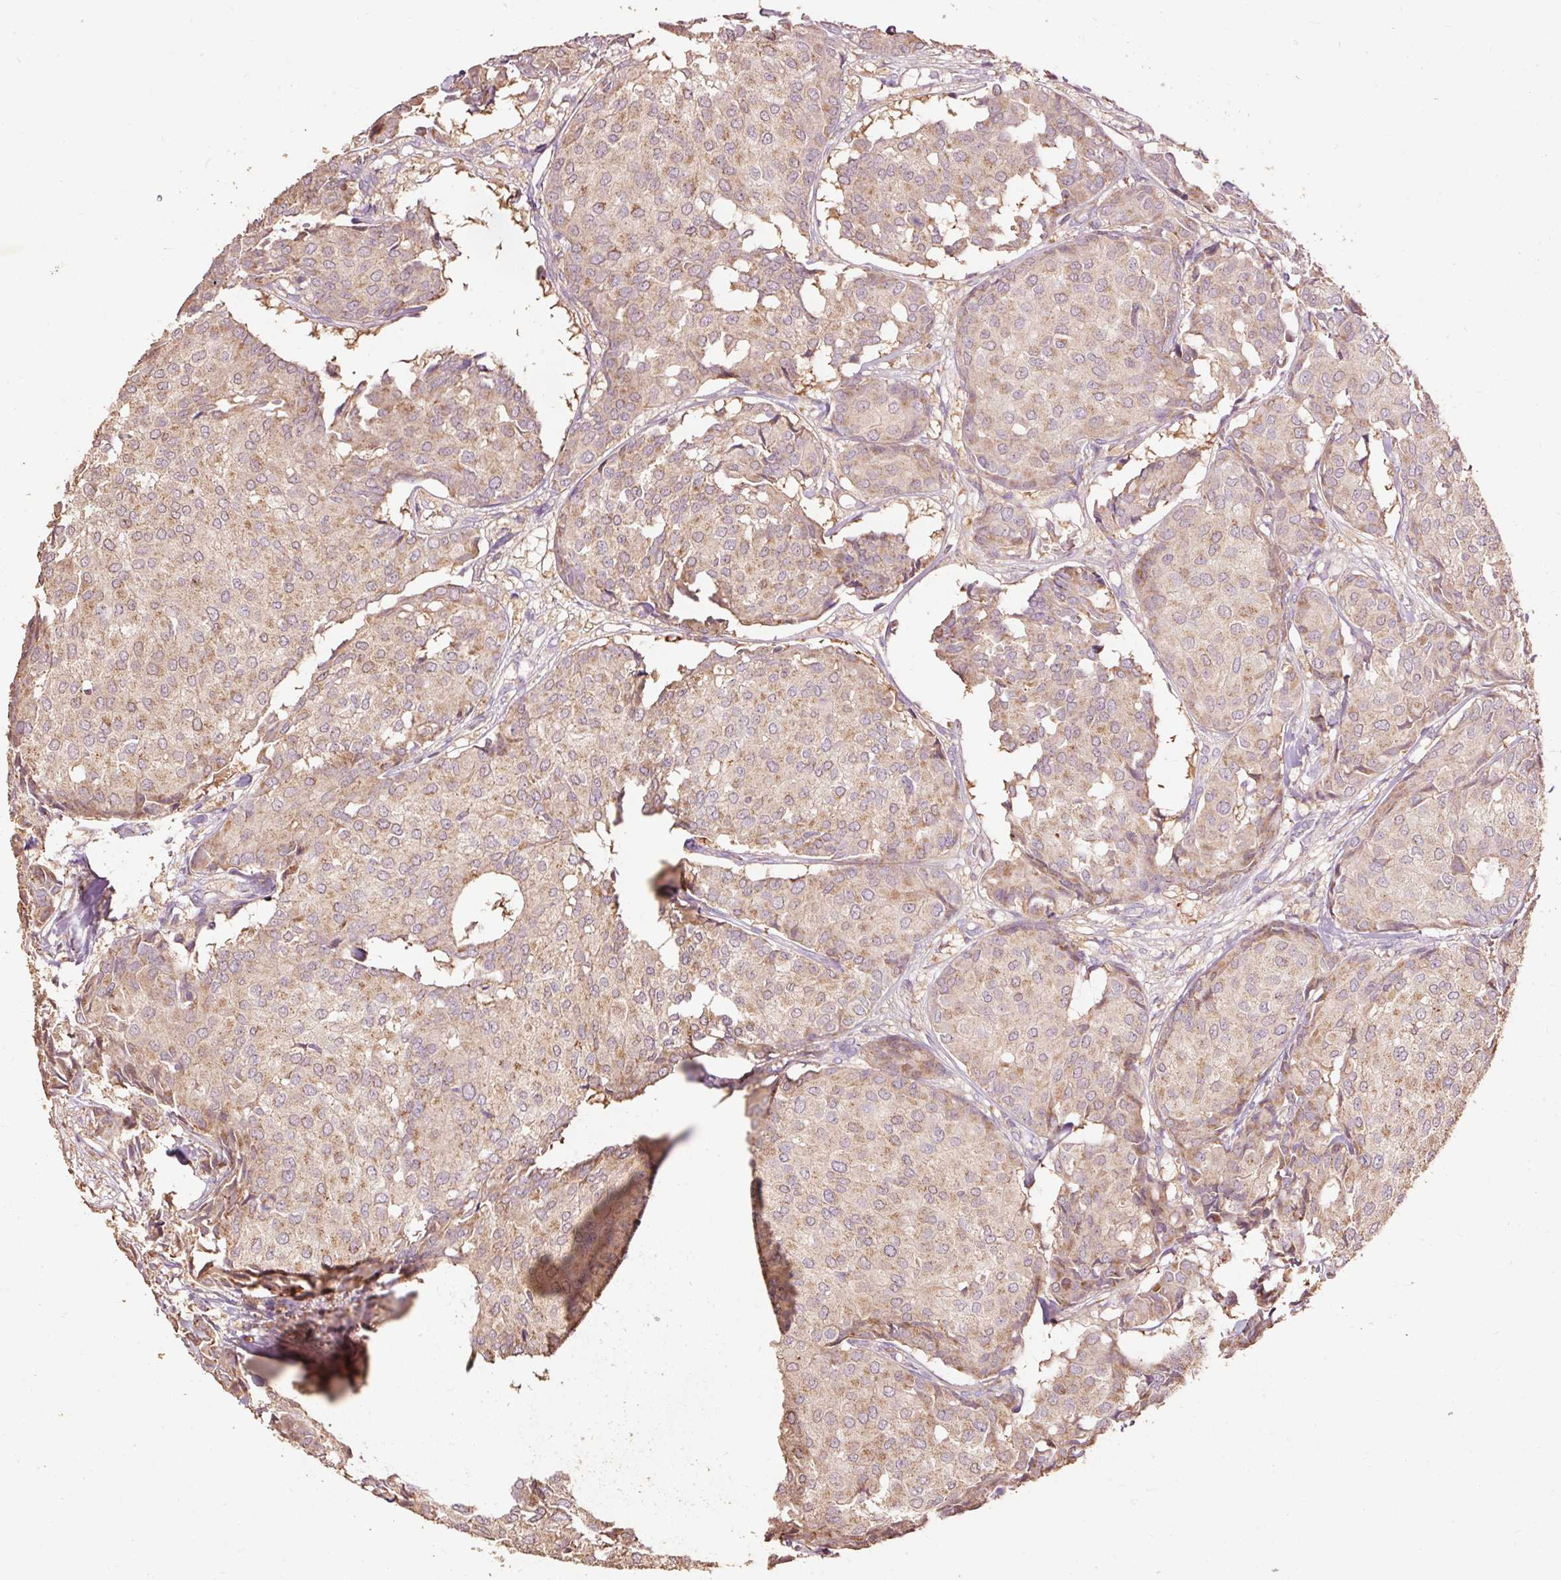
{"staining": {"intensity": "moderate", "quantity": ">75%", "location": "cytoplasmic/membranous"}, "tissue": "breast cancer", "cell_type": "Tumor cells", "image_type": "cancer", "snomed": [{"axis": "morphology", "description": "Duct carcinoma"}, {"axis": "topography", "description": "Breast"}], "caption": "Immunohistochemical staining of human breast cancer displays moderate cytoplasmic/membranous protein expression in about >75% of tumor cells.", "gene": "PRDX5", "patient": {"sex": "female", "age": 75}}